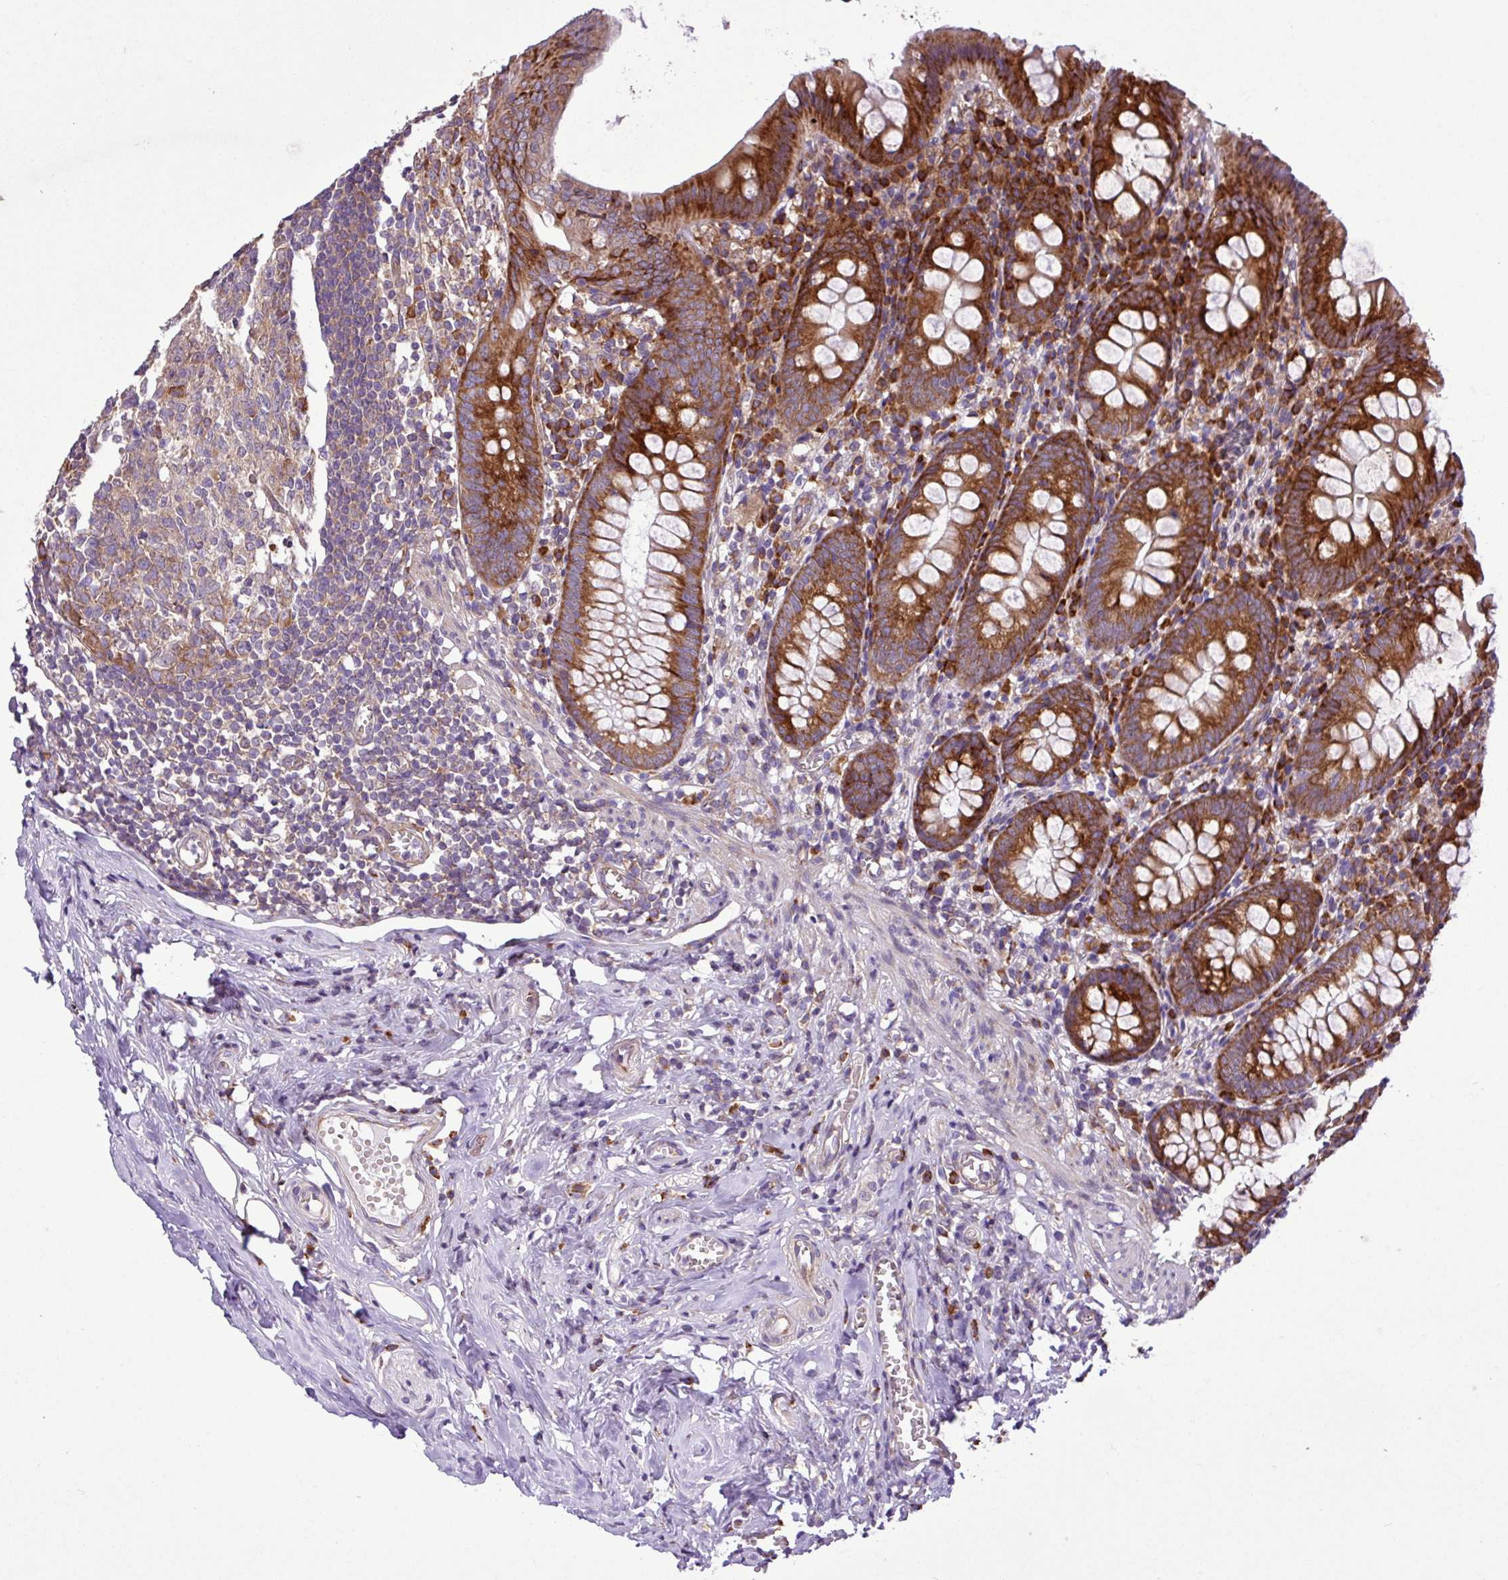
{"staining": {"intensity": "strong", "quantity": ">75%", "location": "cytoplasmic/membranous"}, "tissue": "appendix", "cell_type": "Glandular cells", "image_type": "normal", "snomed": [{"axis": "morphology", "description": "Normal tissue, NOS"}, {"axis": "topography", "description": "Appendix"}], "caption": "Glandular cells demonstrate high levels of strong cytoplasmic/membranous expression in about >75% of cells in benign human appendix.", "gene": "RPL13", "patient": {"sex": "female", "age": 51}}